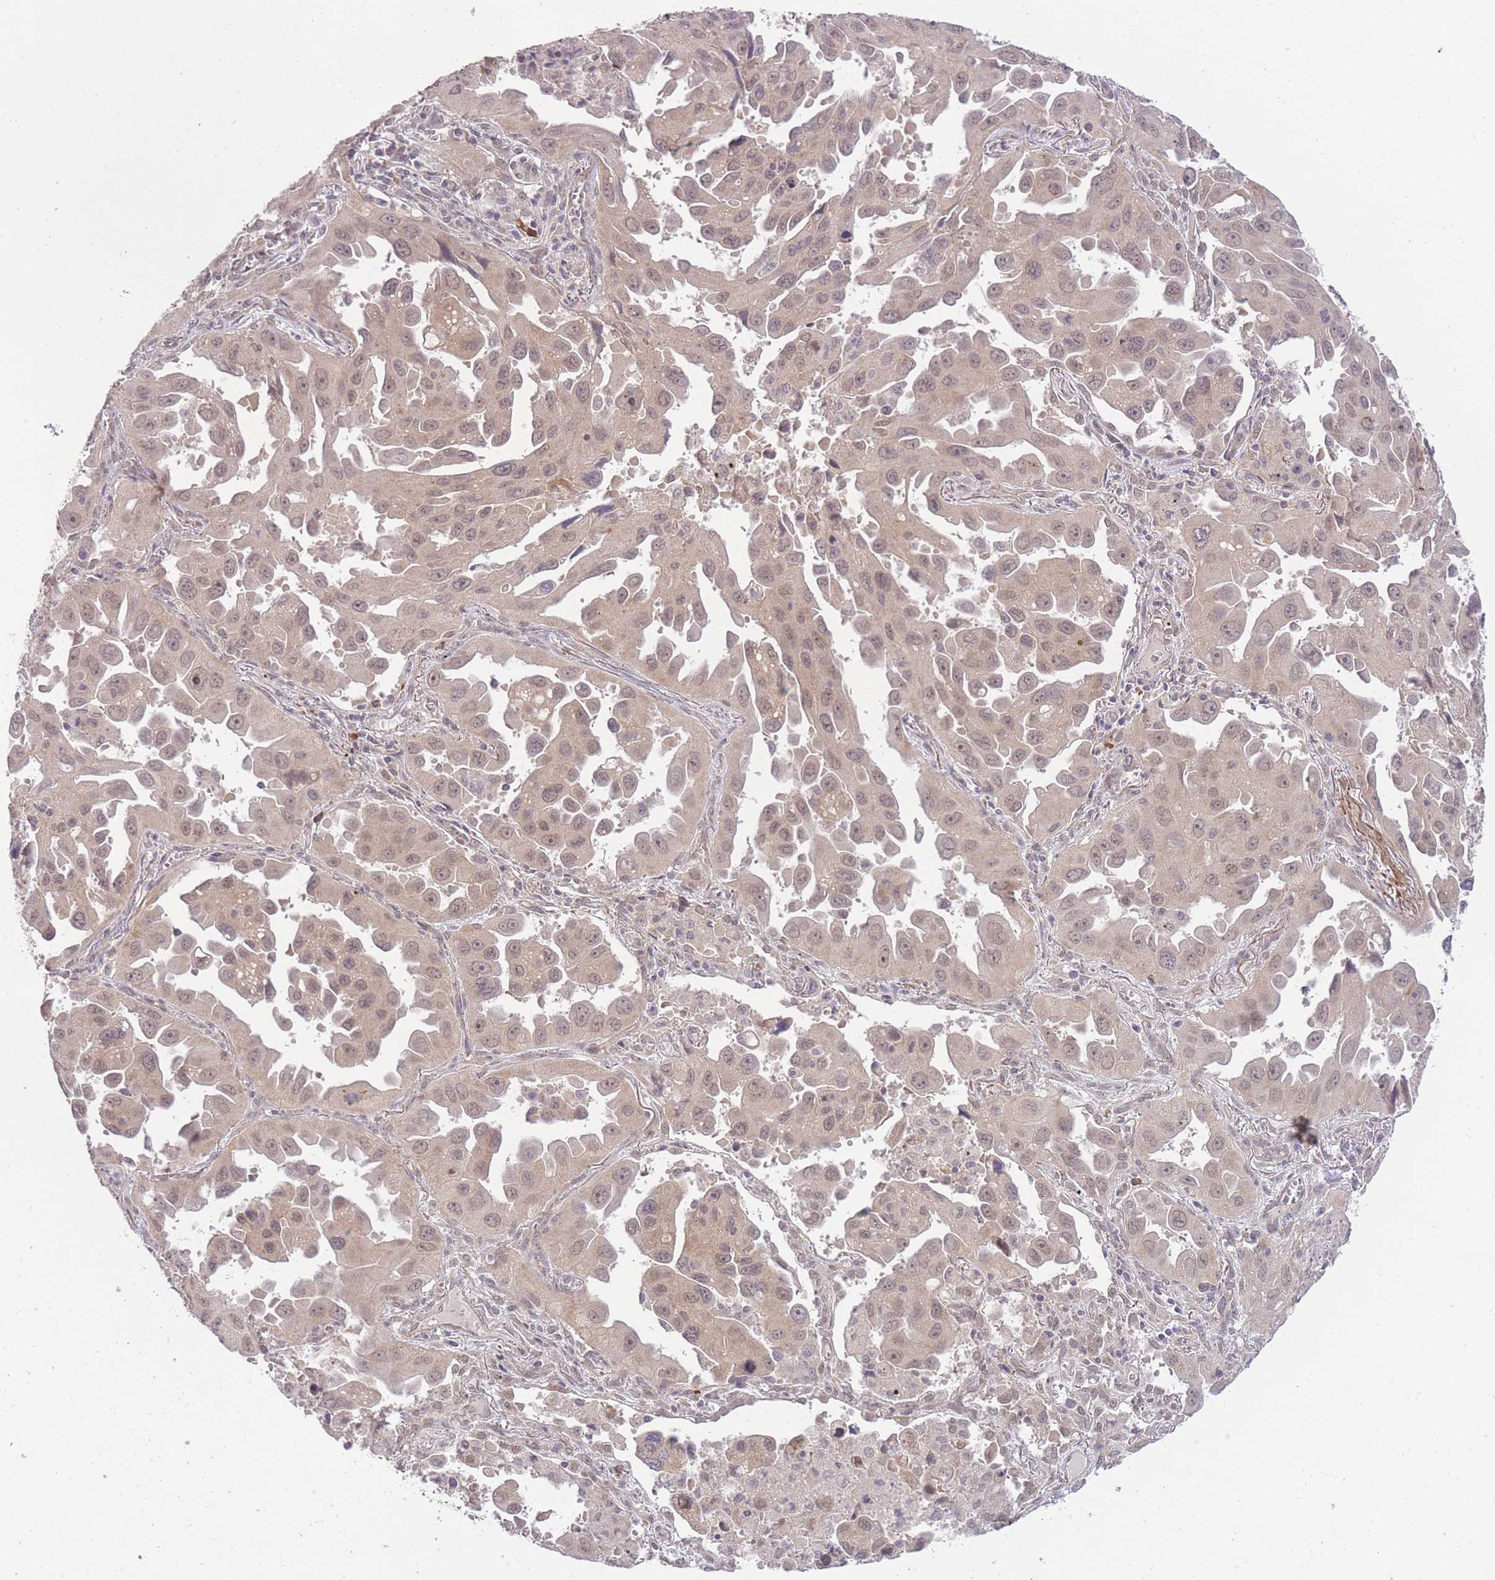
{"staining": {"intensity": "moderate", "quantity": ">75%", "location": "nuclear"}, "tissue": "lung cancer", "cell_type": "Tumor cells", "image_type": "cancer", "snomed": [{"axis": "morphology", "description": "Adenocarcinoma, NOS"}, {"axis": "topography", "description": "Lung"}], "caption": "IHC (DAB) staining of lung cancer displays moderate nuclear protein positivity in about >75% of tumor cells.", "gene": "ELOA2", "patient": {"sex": "male", "age": 66}}